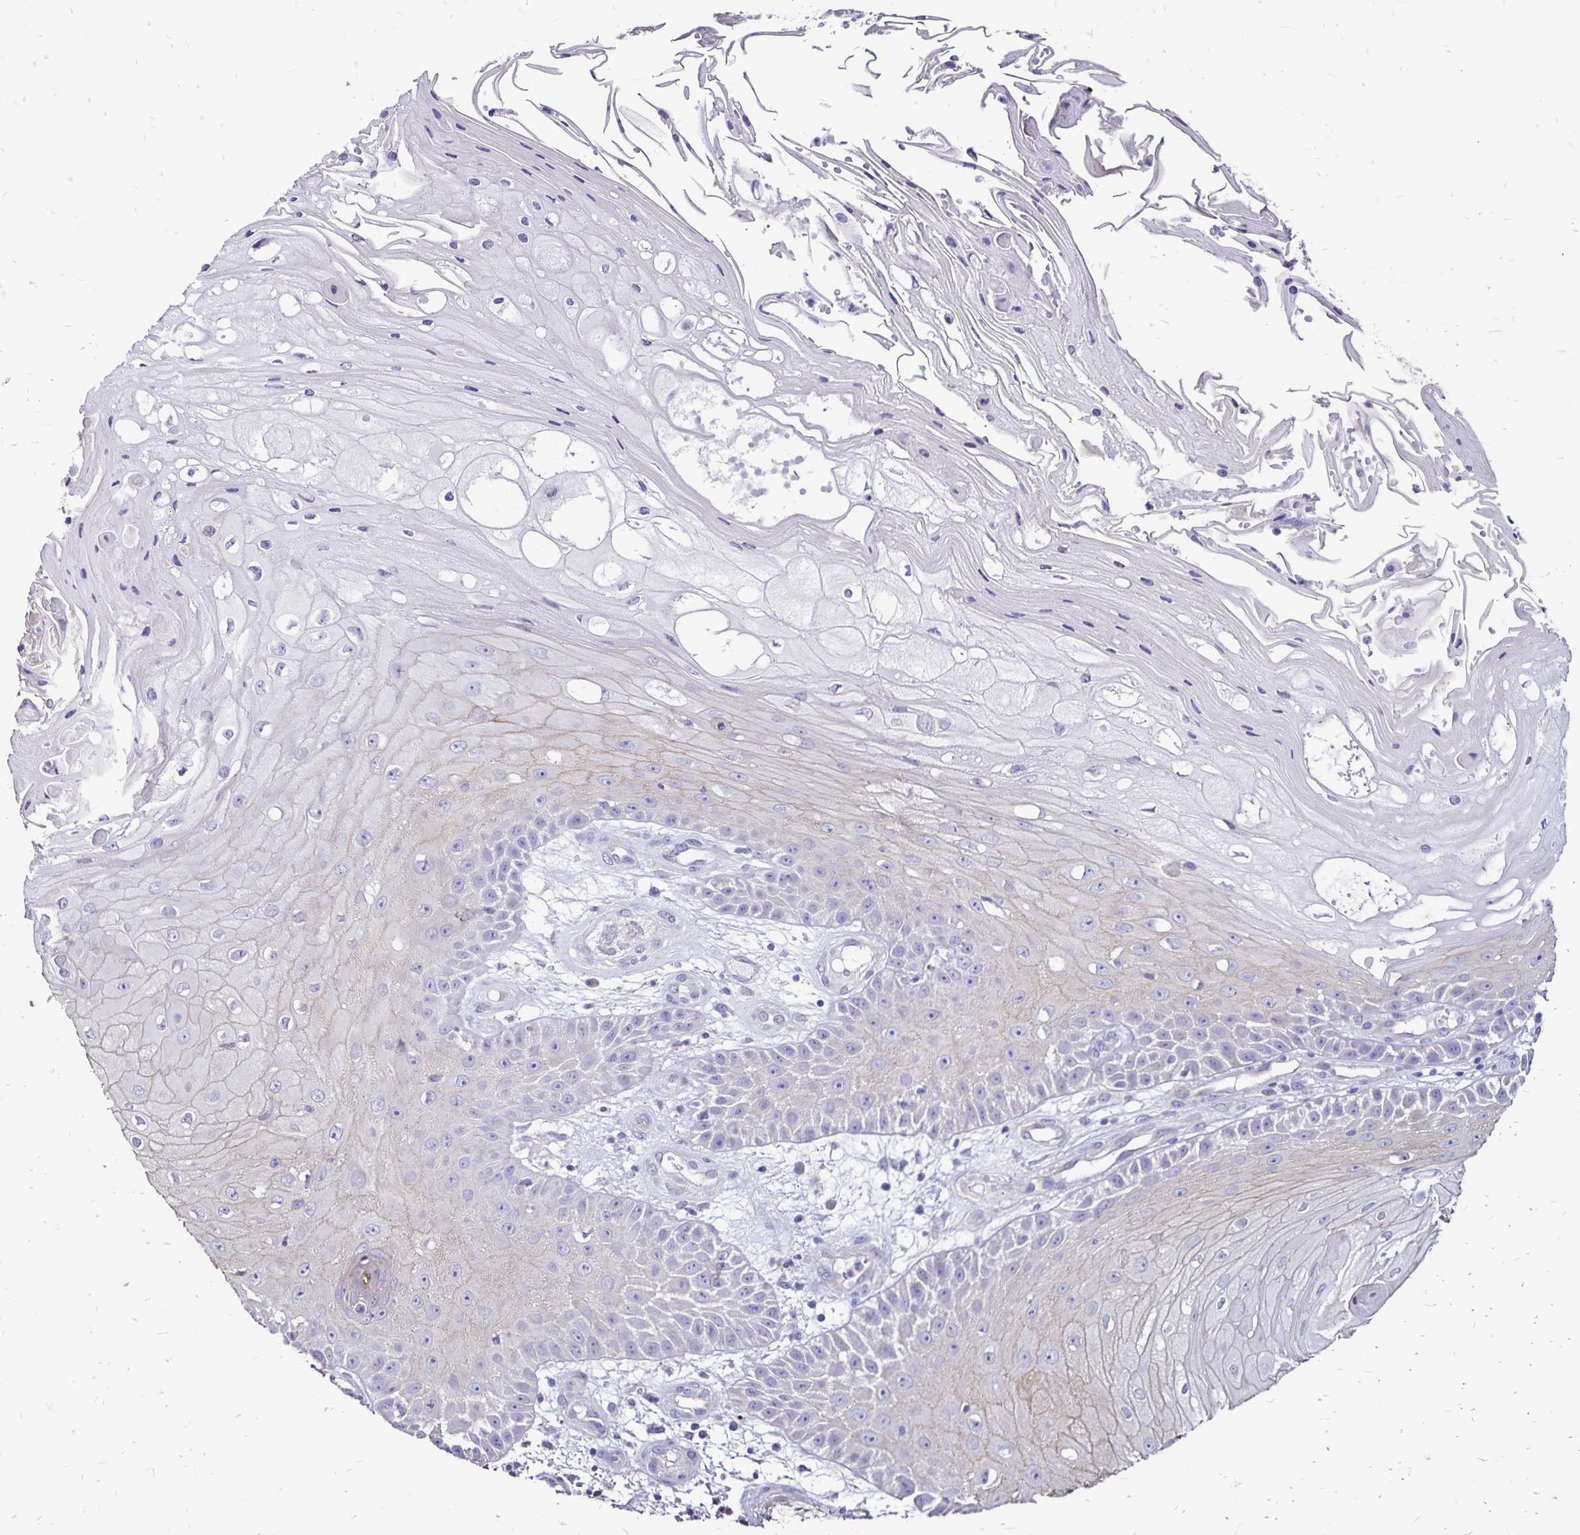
{"staining": {"intensity": "negative", "quantity": "none", "location": "none"}, "tissue": "skin cancer", "cell_type": "Tumor cells", "image_type": "cancer", "snomed": [{"axis": "morphology", "description": "Squamous cell carcinoma, NOS"}, {"axis": "topography", "description": "Skin"}], "caption": "Tumor cells are negative for protein expression in human skin cancer (squamous cell carcinoma).", "gene": "EVPL", "patient": {"sex": "male", "age": 70}}